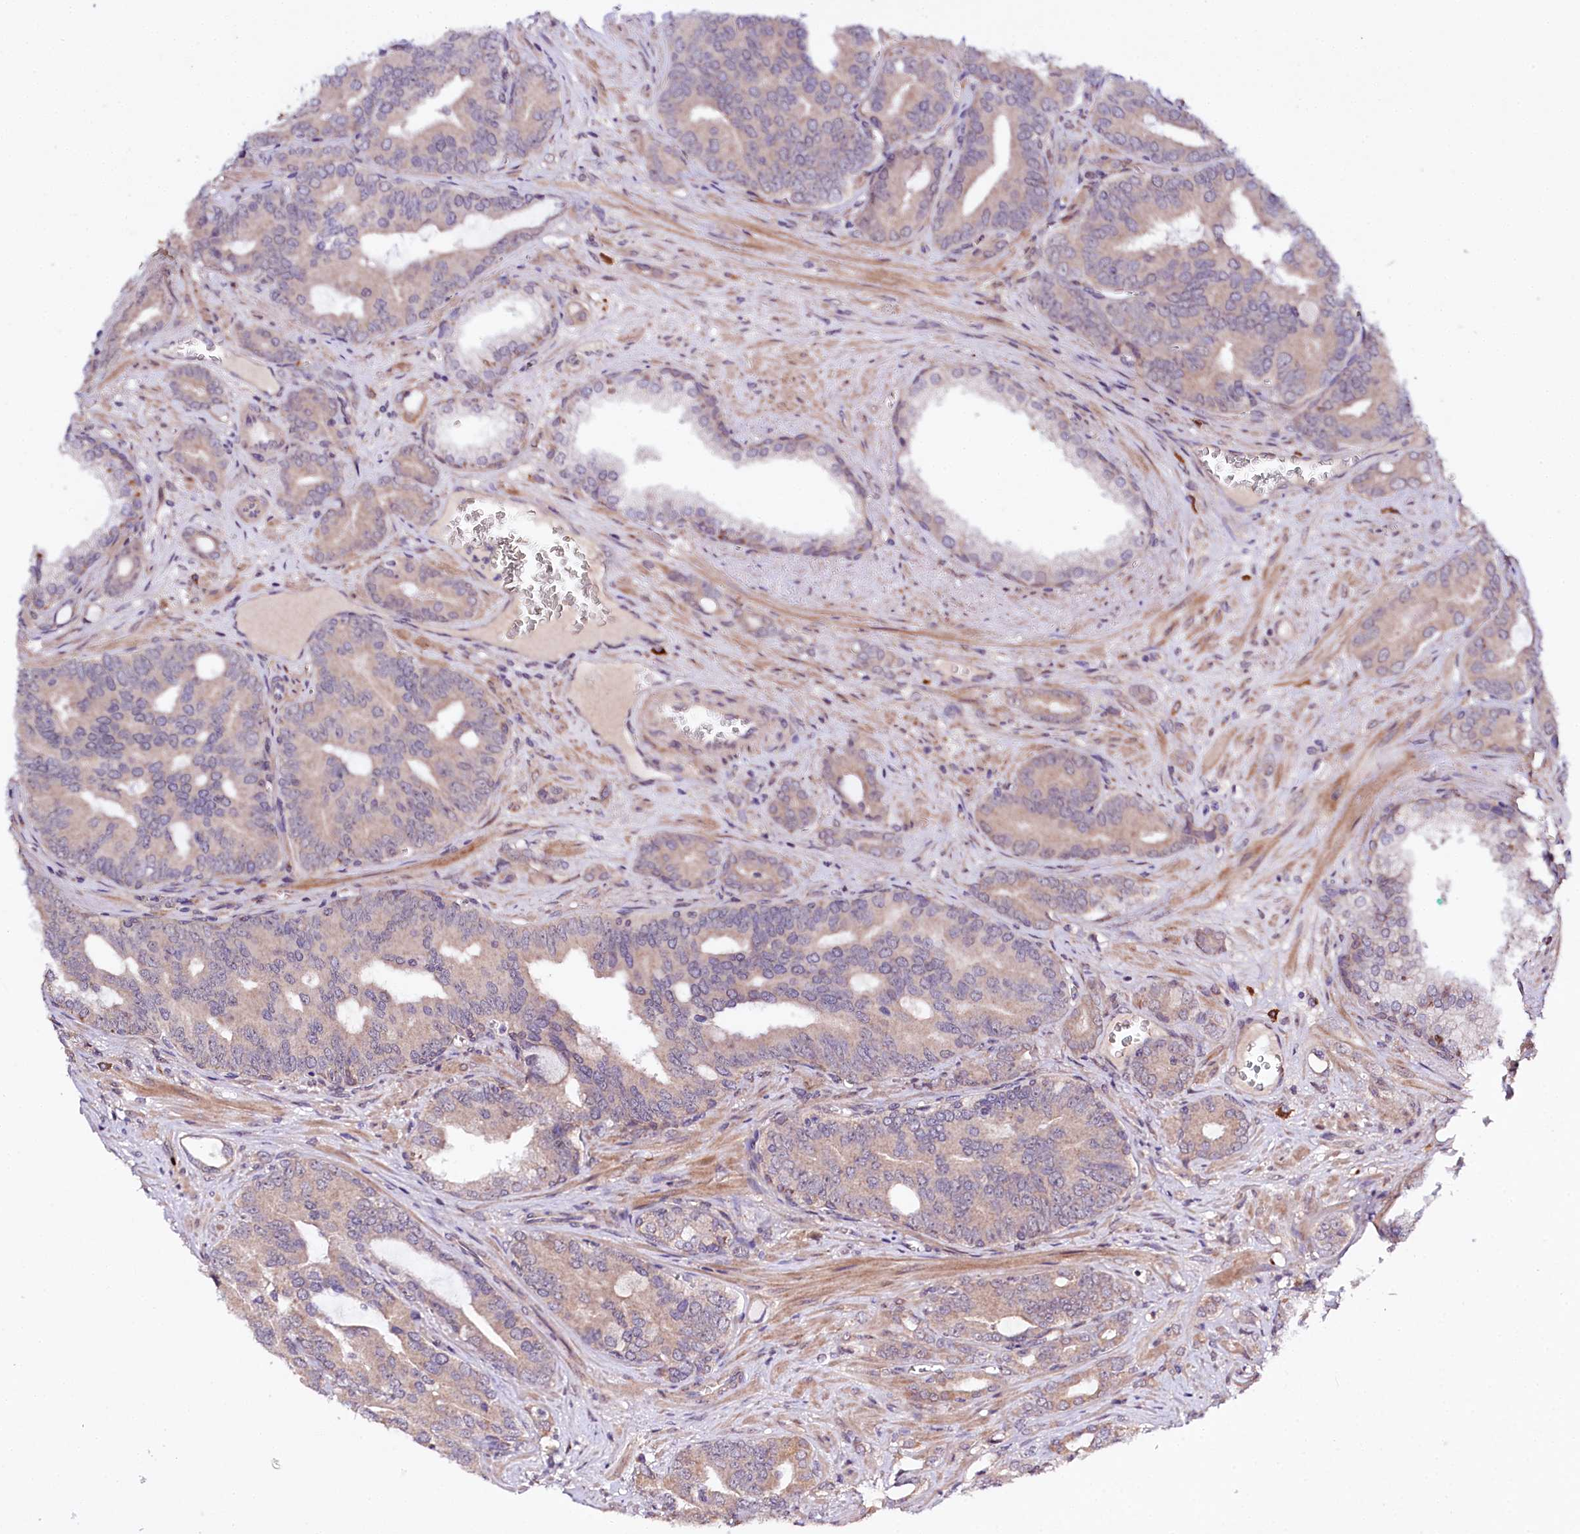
{"staining": {"intensity": "weak", "quantity": "<25%", "location": "cytoplasmic/membranous"}, "tissue": "prostate cancer", "cell_type": "Tumor cells", "image_type": "cancer", "snomed": [{"axis": "morphology", "description": "Adenocarcinoma, High grade"}, {"axis": "topography", "description": "Prostate"}], "caption": "DAB (3,3'-diaminobenzidine) immunohistochemical staining of prostate adenocarcinoma (high-grade) demonstrates no significant positivity in tumor cells. (Immunohistochemistry (ihc), brightfield microscopy, high magnification).", "gene": "PHLDB1", "patient": {"sex": "male", "age": 72}}